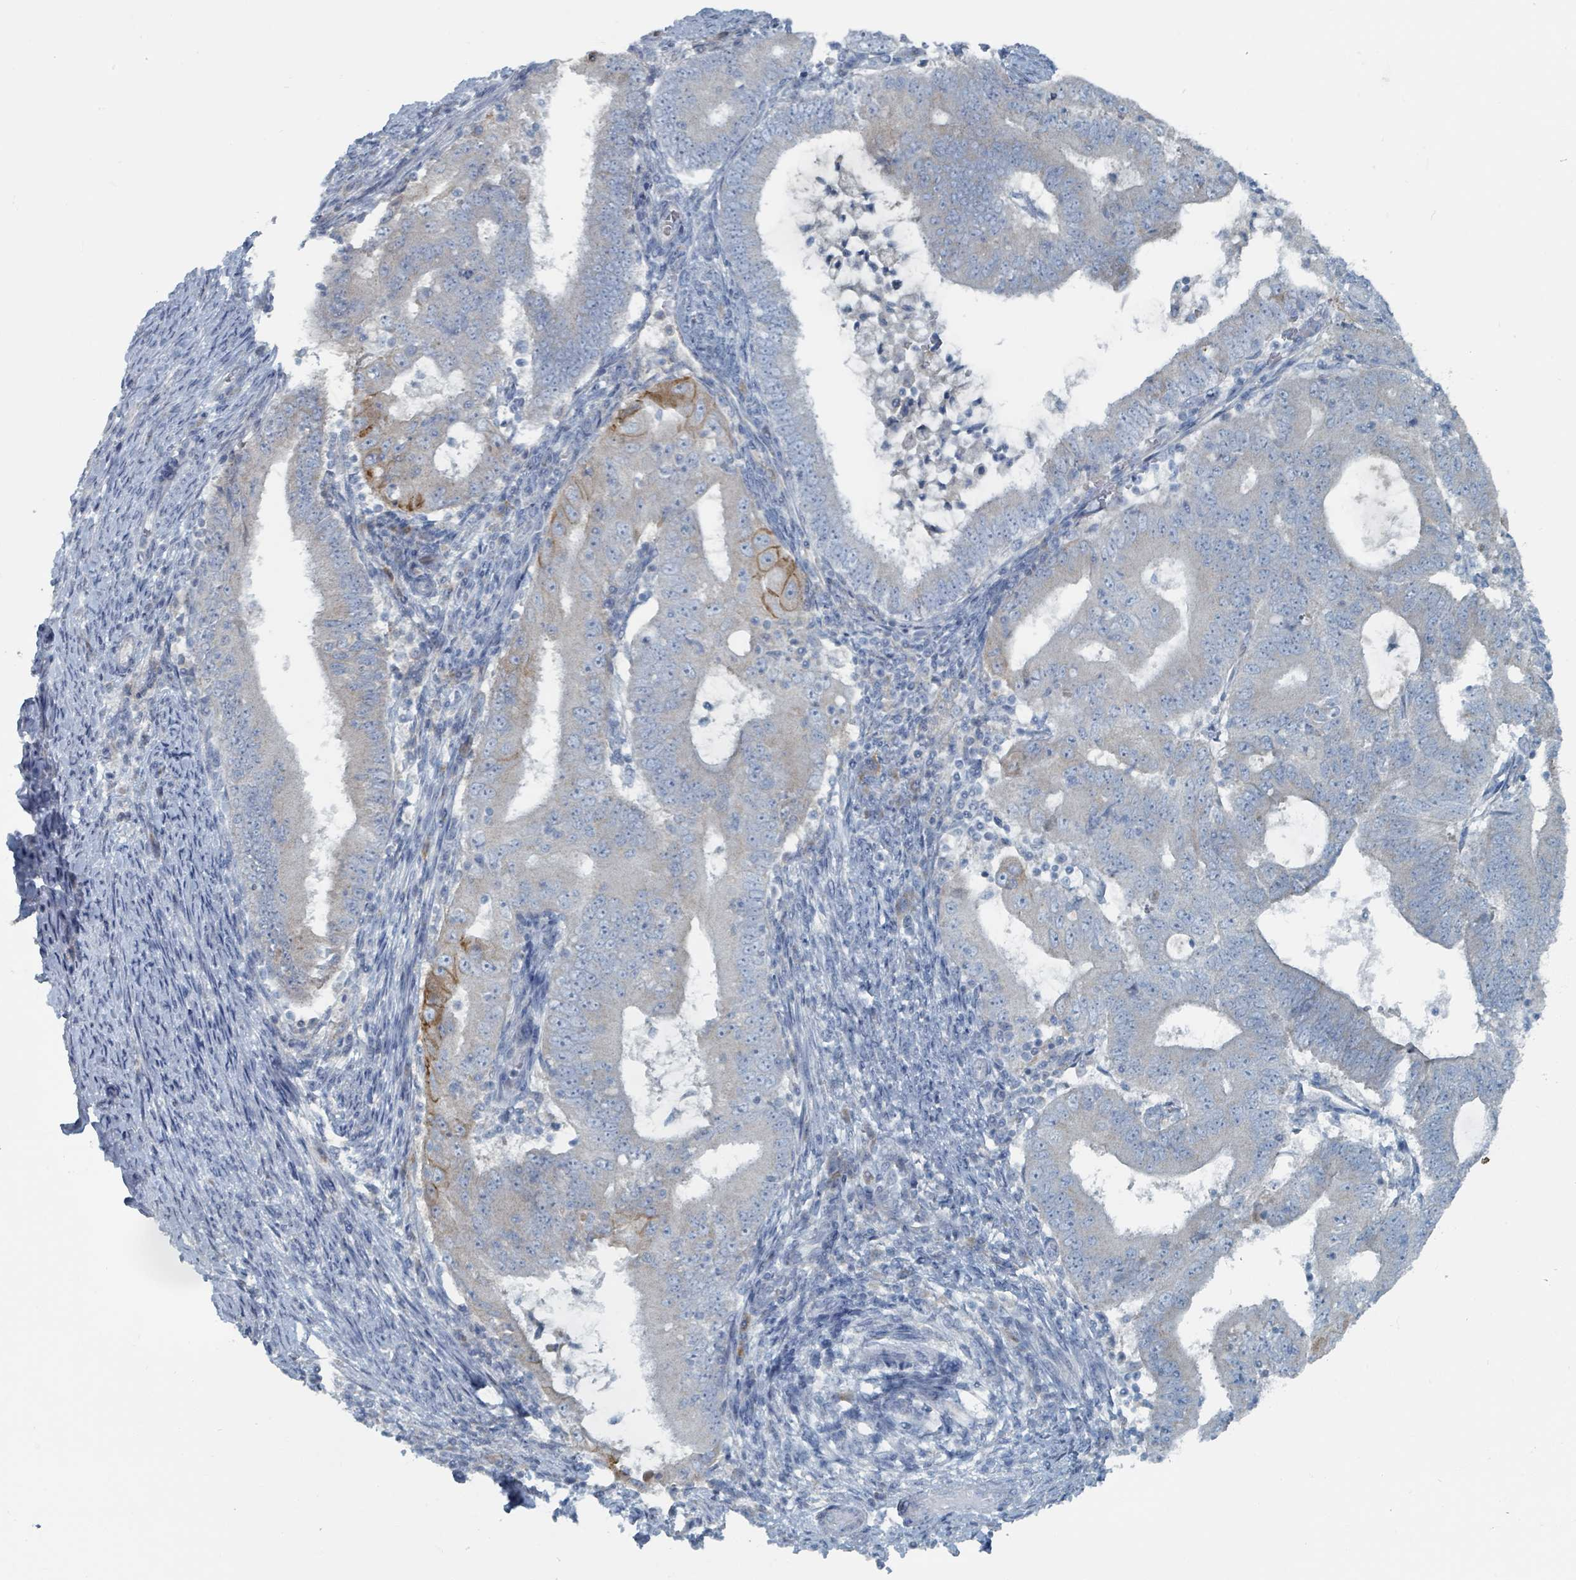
{"staining": {"intensity": "moderate", "quantity": "<25%", "location": "cytoplasmic/membranous"}, "tissue": "endometrial cancer", "cell_type": "Tumor cells", "image_type": "cancer", "snomed": [{"axis": "morphology", "description": "Adenocarcinoma, NOS"}, {"axis": "topography", "description": "Endometrium"}], "caption": "Protein analysis of endometrial cancer (adenocarcinoma) tissue shows moderate cytoplasmic/membranous positivity in approximately <25% of tumor cells.", "gene": "RASA4", "patient": {"sex": "female", "age": 70}}